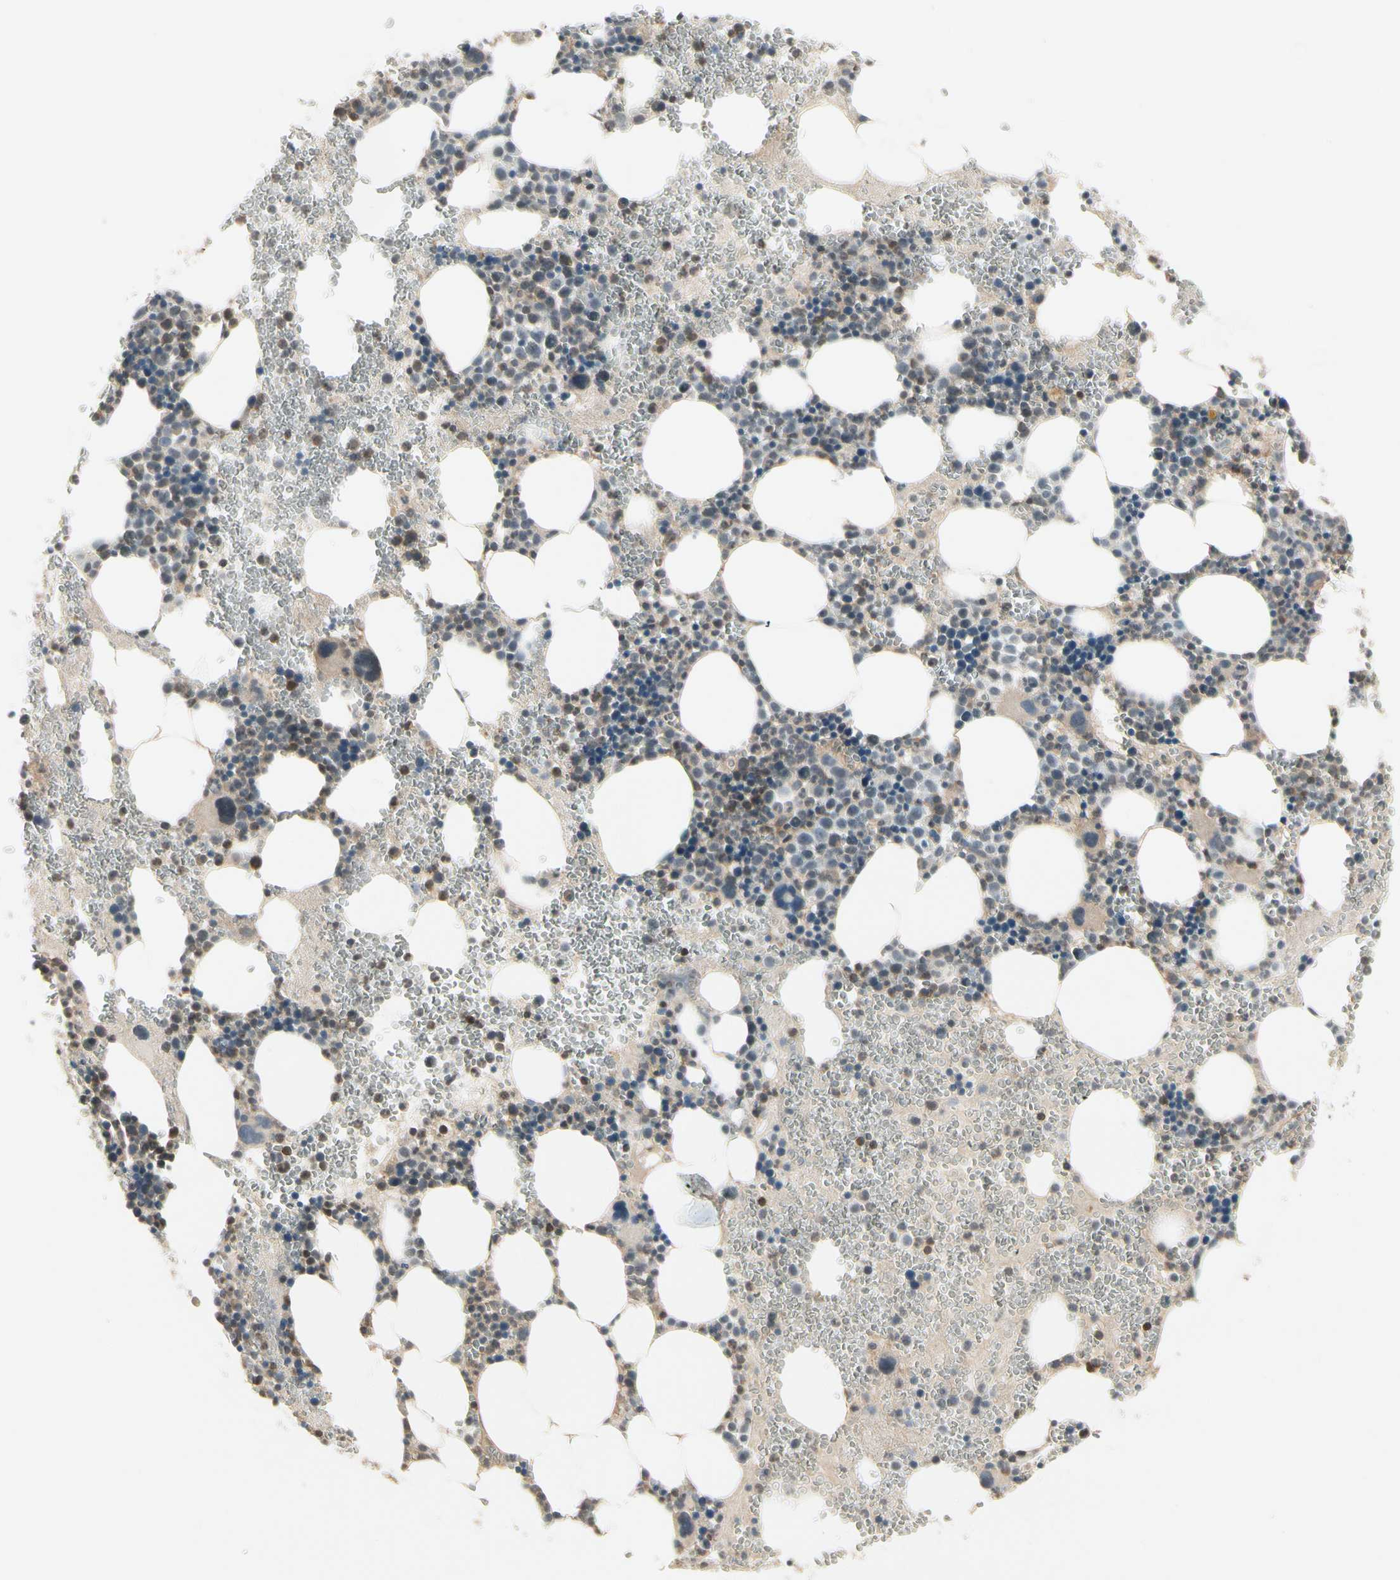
{"staining": {"intensity": "weak", "quantity": ">75%", "location": "cytoplasmic/membranous"}, "tissue": "bone marrow", "cell_type": "Hematopoietic cells", "image_type": "normal", "snomed": [{"axis": "morphology", "description": "Normal tissue, NOS"}, {"axis": "morphology", "description": "Inflammation, NOS"}, {"axis": "topography", "description": "Bone marrow"}], "caption": "Human bone marrow stained for a protein (brown) shows weak cytoplasmic/membranous positive expression in approximately >75% of hematopoietic cells.", "gene": "OXSR1", "patient": {"sex": "female", "age": 76}}